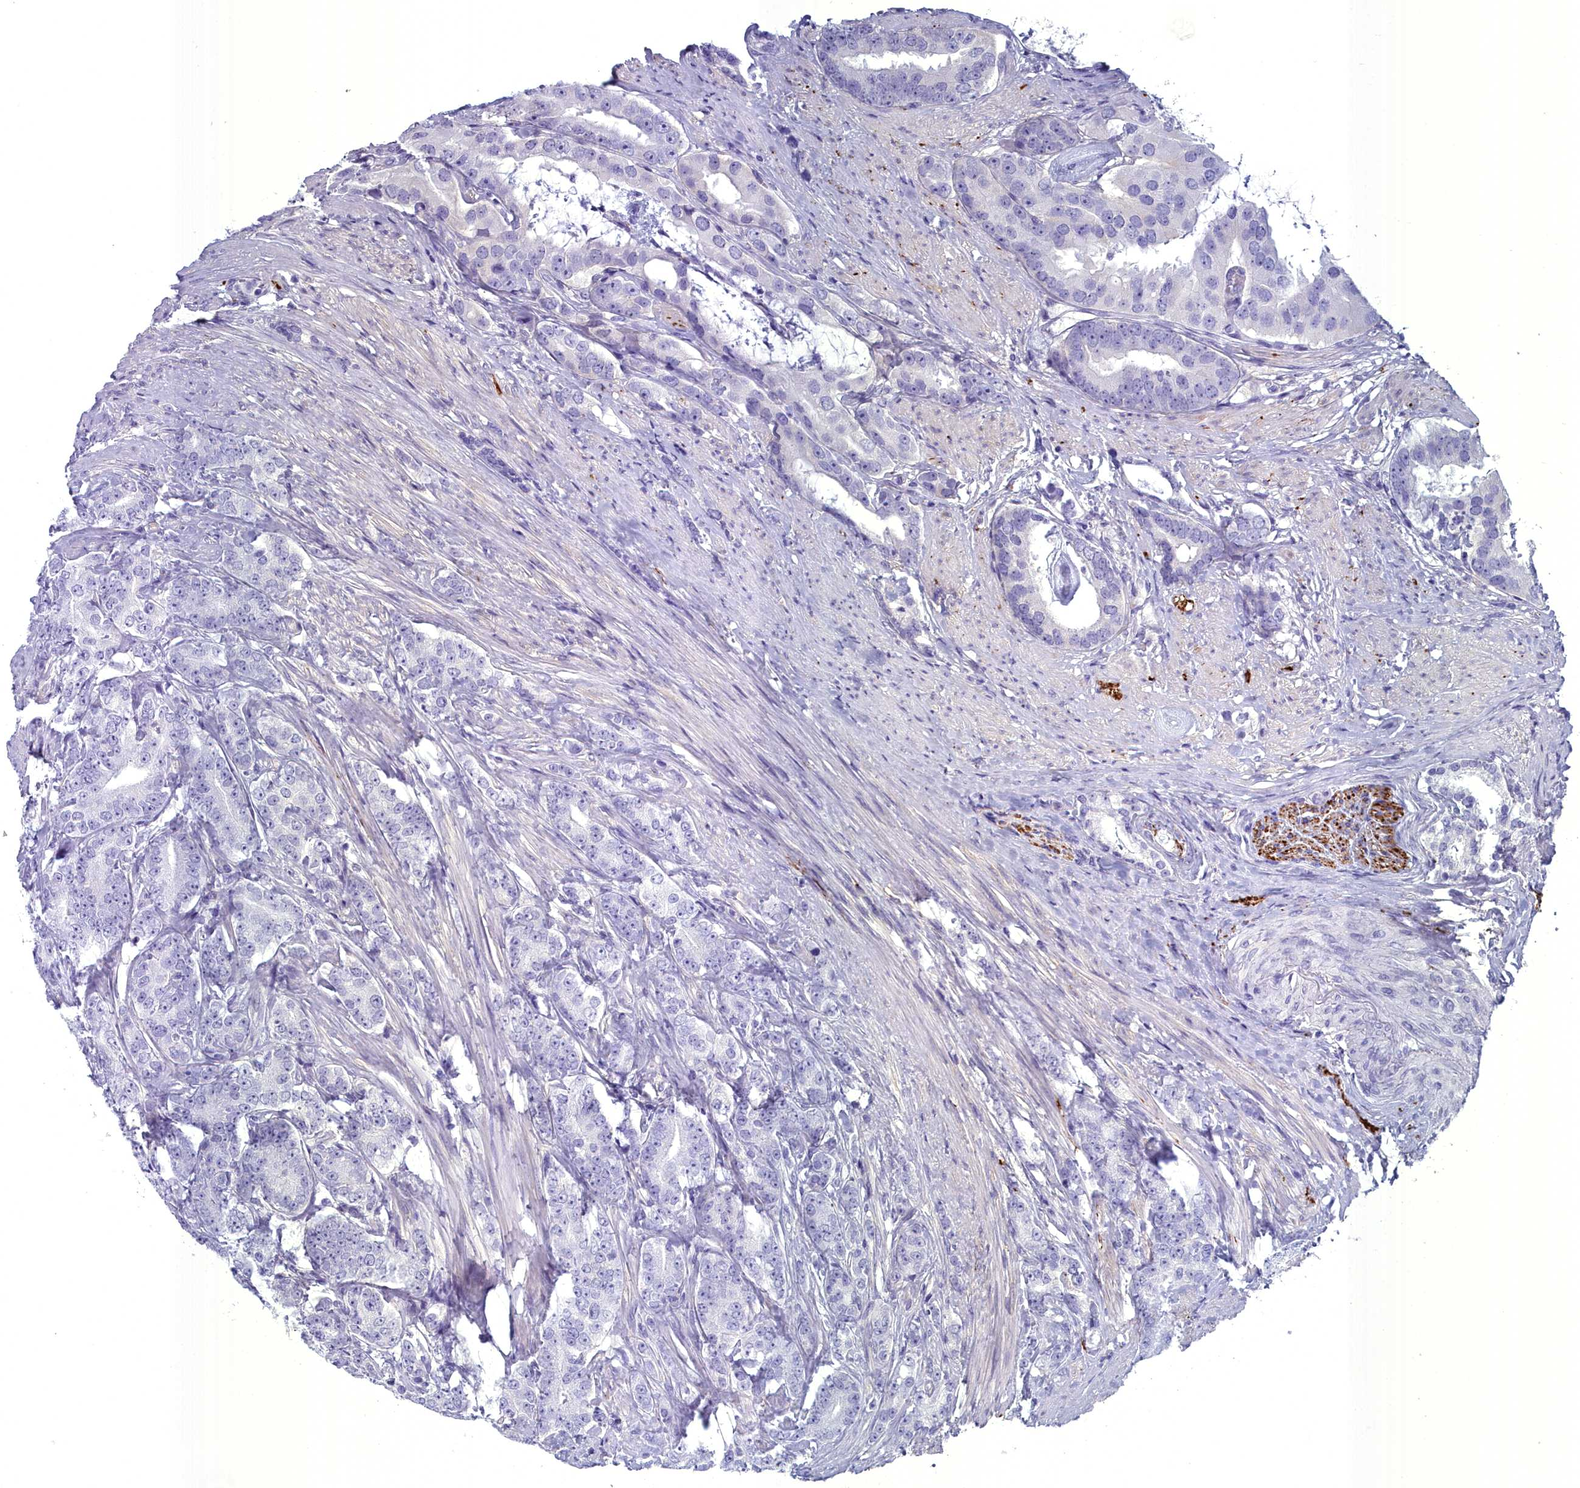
{"staining": {"intensity": "negative", "quantity": "none", "location": "none"}, "tissue": "prostate cancer", "cell_type": "Tumor cells", "image_type": "cancer", "snomed": [{"axis": "morphology", "description": "Adenocarcinoma, Low grade"}, {"axis": "topography", "description": "Prostate"}], "caption": "Immunohistochemical staining of prostate adenocarcinoma (low-grade) reveals no significant expression in tumor cells. (Immunohistochemistry (ihc), brightfield microscopy, high magnification).", "gene": "MAP6", "patient": {"sex": "male", "age": 71}}